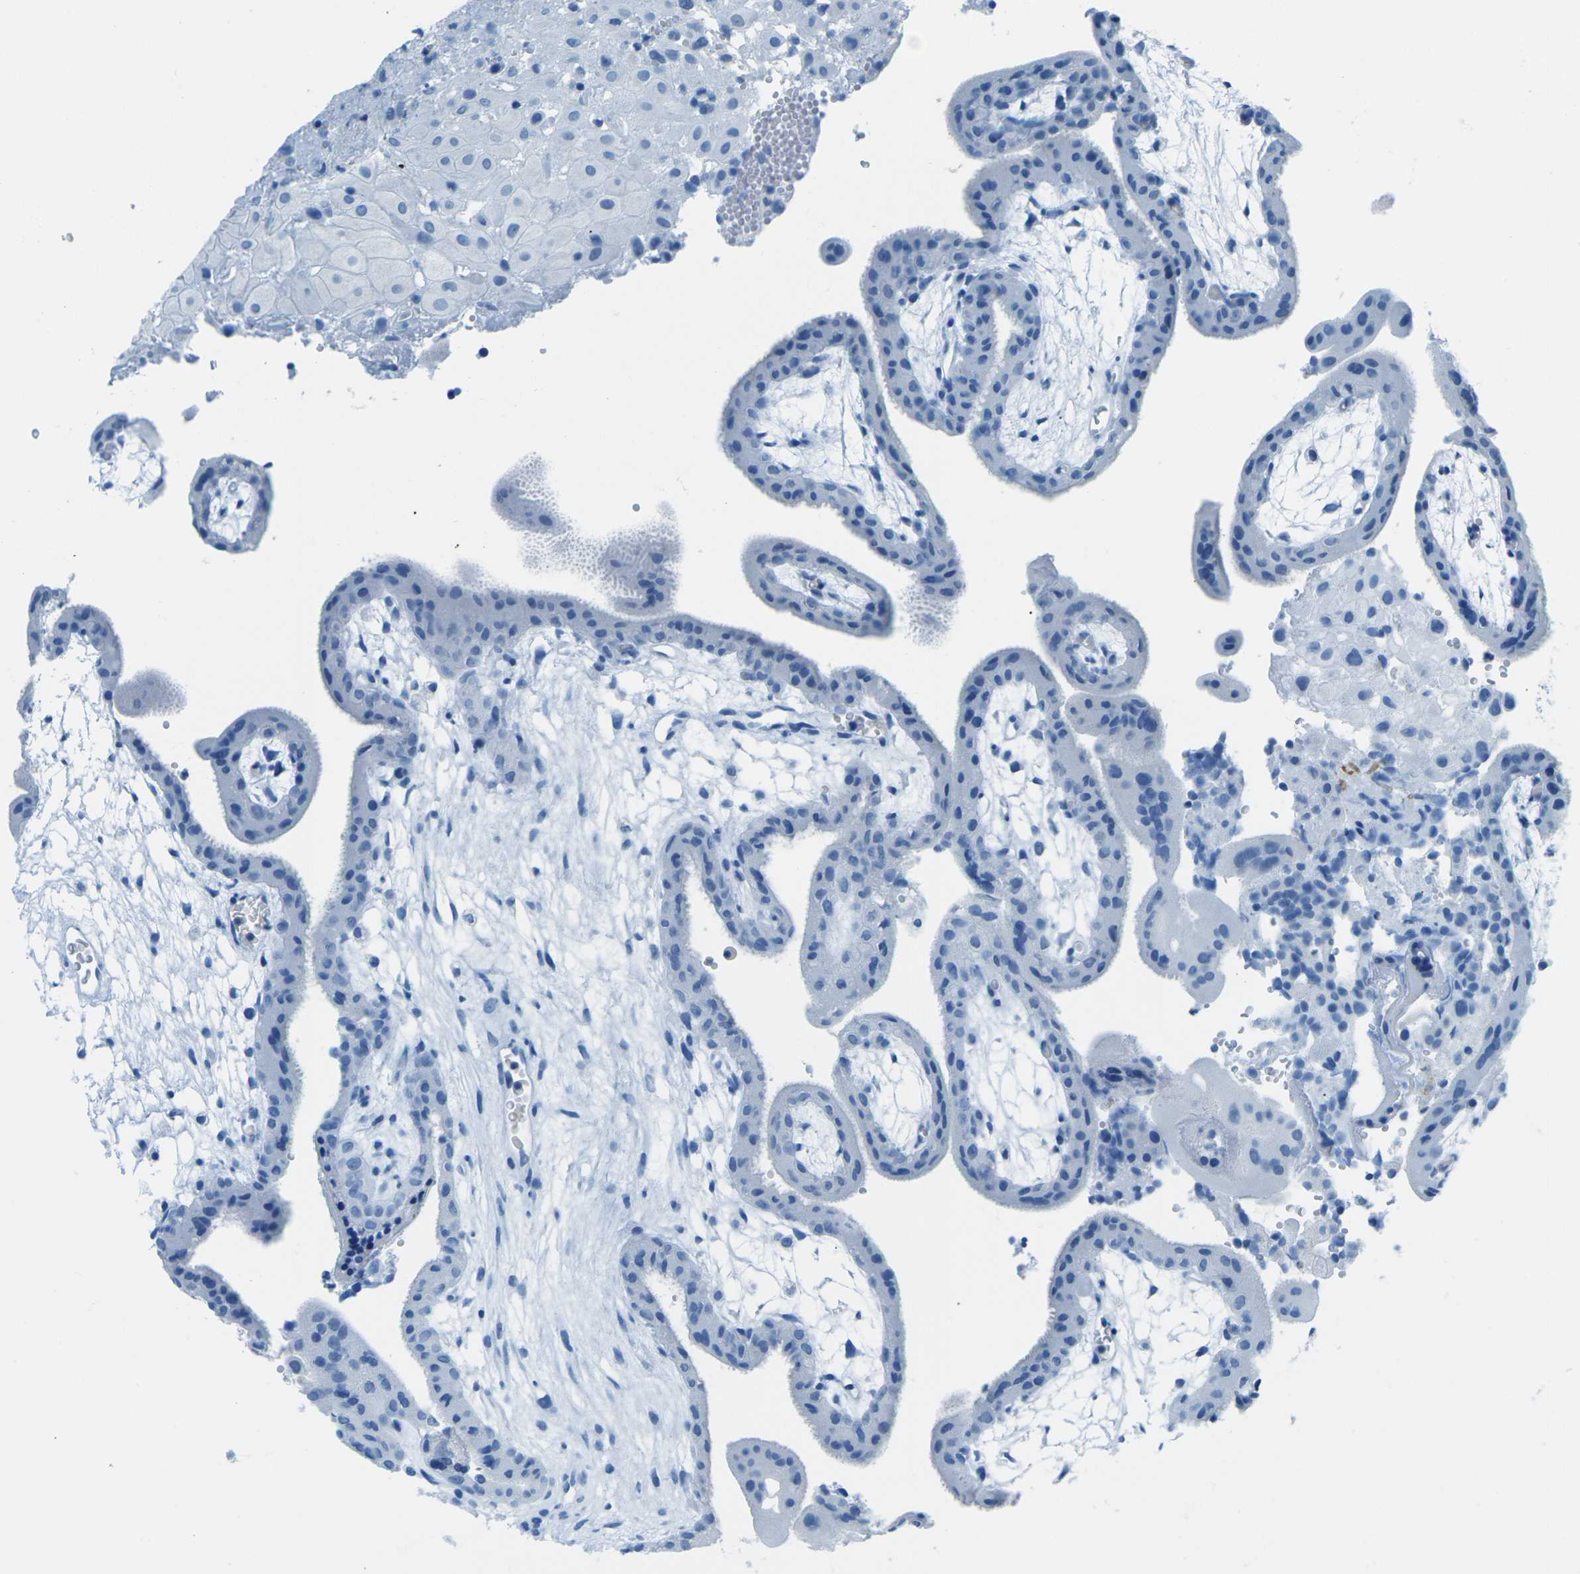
{"staining": {"intensity": "negative", "quantity": "none", "location": "none"}, "tissue": "placenta", "cell_type": "Decidual cells", "image_type": "normal", "snomed": [{"axis": "morphology", "description": "Normal tissue, NOS"}, {"axis": "topography", "description": "Placenta"}], "caption": "The immunohistochemistry (IHC) micrograph has no significant expression in decidual cells of placenta. (Stains: DAB immunohistochemistry with hematoxylin counter stain, Microscopy: brightfield microscopy at high magnification).", "gene": "MYH8", "patient": {"sex": "female", "age": 18}}